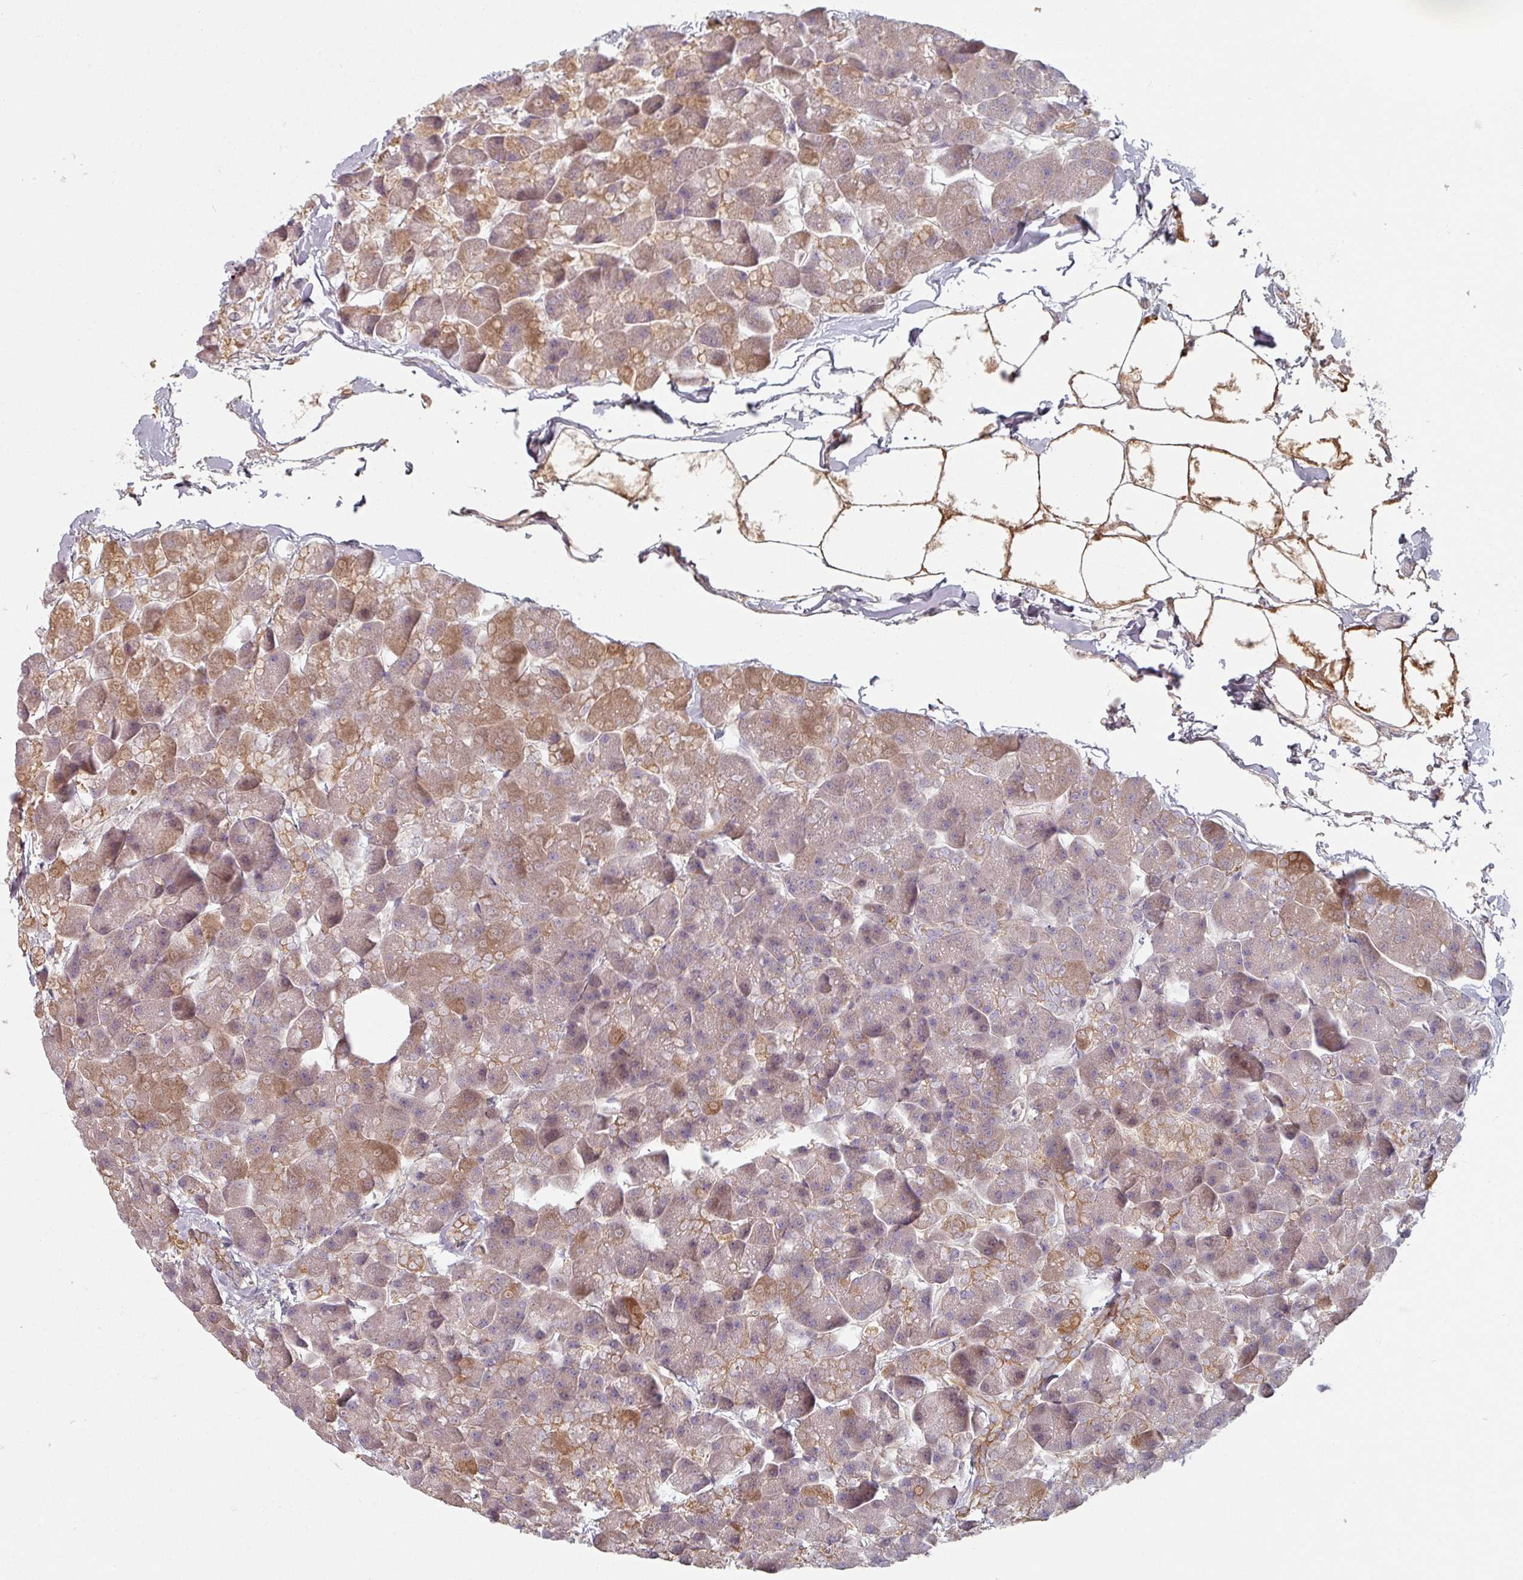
{"staining": {"intensity": "moderate", "quantity": "<25%", "location": "cytoplasmic/membranous,nuclear"}, "tissue": "pancreas", "cell_type": "Exocrine glandular cells", "image_type": "normal", "snomed": [{"axis": "morphology", "description": "Normal tissue, NOS"}, {"axis": "topography", "description": "Pancreas"}], "caption": "IHC photomicrograph of unremarkable pancreas: pancreas stained using immunohistochemistry shows low levels of moderate protein expression localized specifically in the cytoplasmic/membranous,nuclear of exocrine glandular cells, appearing as a cytoplasmic/membranous,nuclear brown color.", "gene": "CYB5RL", "patient": {"sex": "male", "age": 35}}